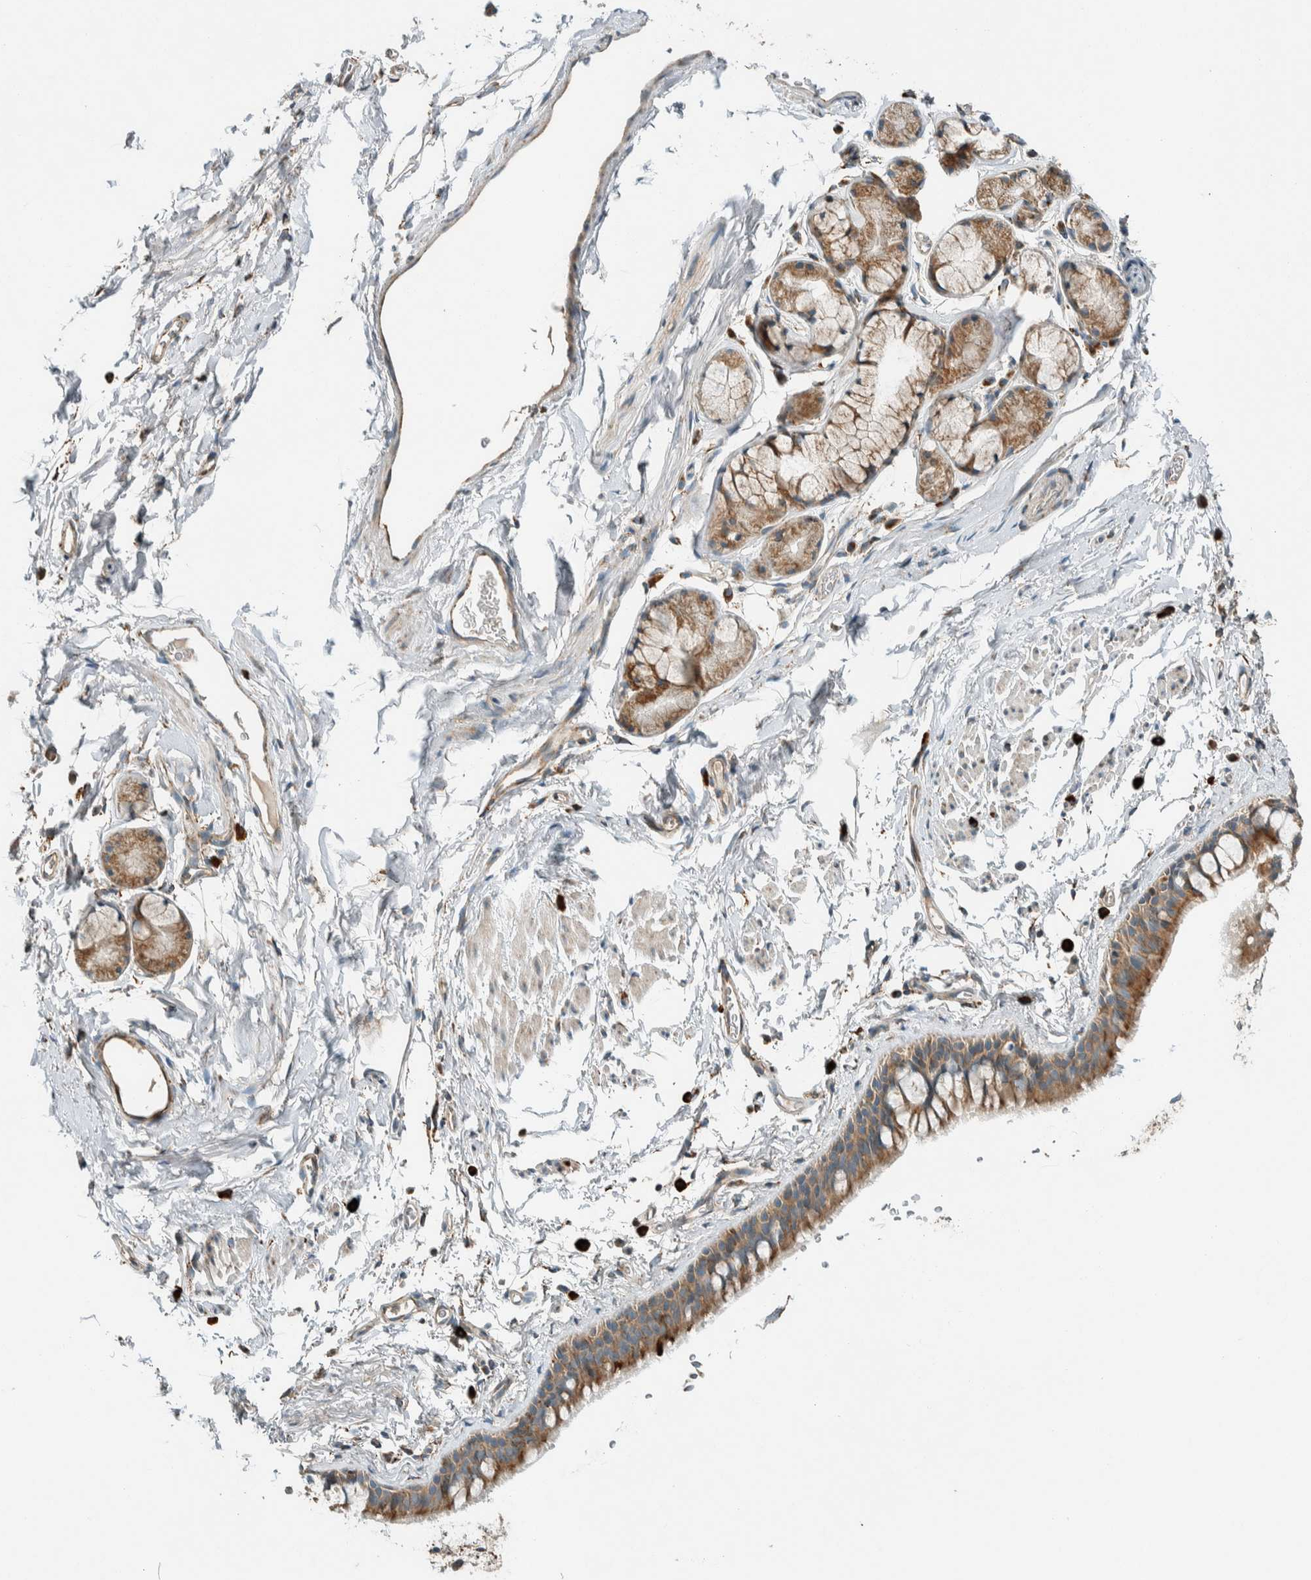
{"staining": {"intensity": "moderate", "quantity": ">75%", "location": "cytoplasmic/membranous"}, "tissue": "bronchus", "cell_type": "Respiratory epithelial cells", "image_type": "normal", "snomed": [{"axis": "morphology", "description": "Normal tissue, NOS"}, {"axis": "topography", "description": "Cartilage tissue"}, {"axis": "topography", "description": "Bronchus"}, {"axis": "topography", "description": "Lung"}], "caption": "The photomicrograph reveals staining of unremarkable bronchus, revealing moderate cytoplasmic/membranous protein staining (brown color) within respiratory epithelial cells. Nuclei are stained in blue.", "gene": "SPAG5", "patient": {"sex": "male", "age": 64}}